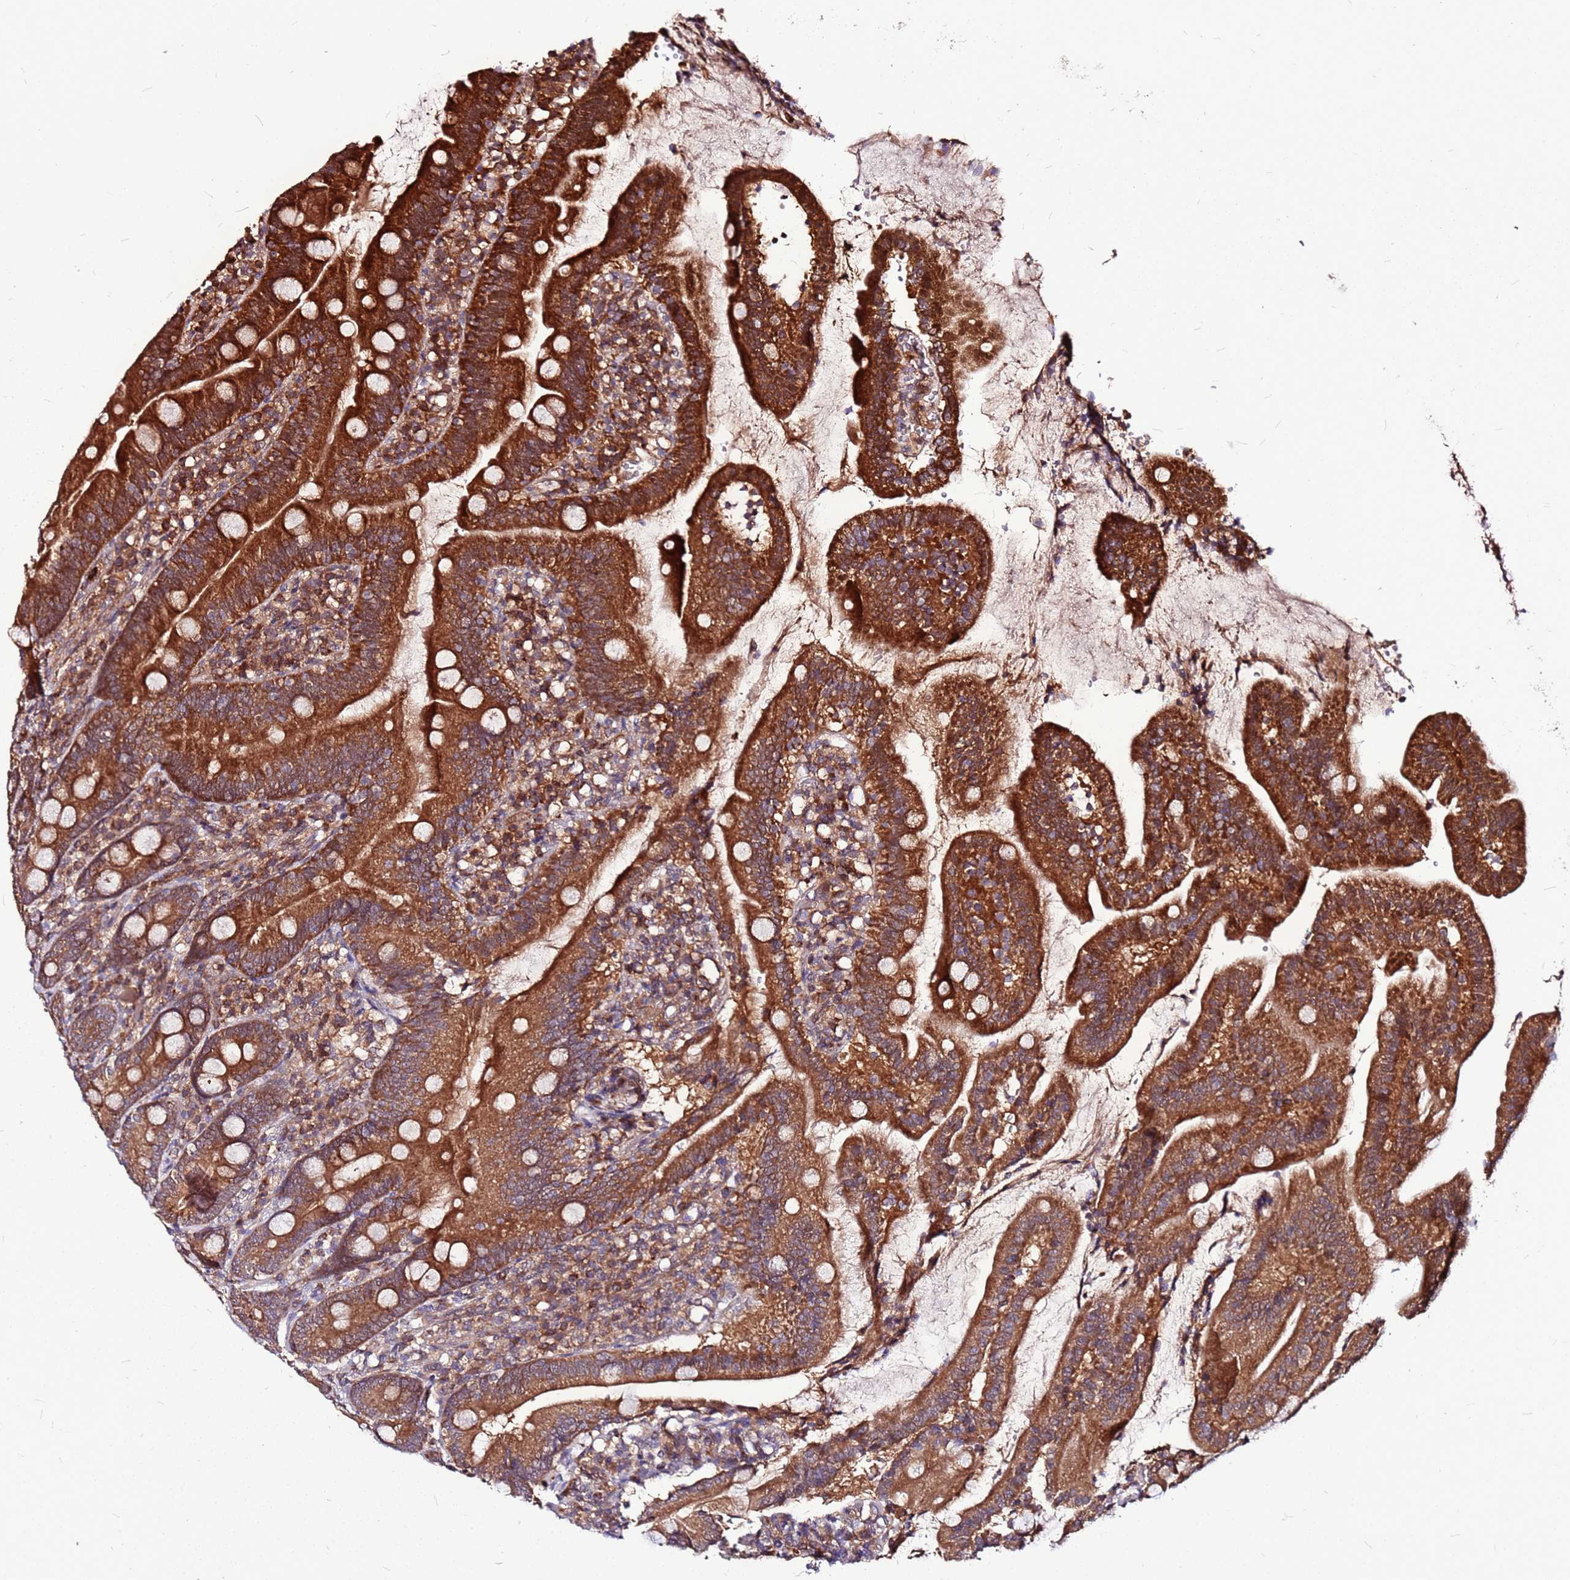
{"staining": {"intensity": "strong", "quantity": ">75%", "location": "cytoplasmic/membranous"}, "tissue": "duodenum", "cell_type": "Glandular cells", "image_type": "normal", "snomed": [{"axis": "morphology", "description": "Normal tissue, NOS"}, {"axis": "topography", "description": "Duodenum"}], "caption": "Duodenum stained with DAB (3,3'-diaminobenzidine) IHC reveals high levels of strong cytoplasmic/membranous positivity in about >75% of glandular cells.", "gene": "LYPLAL1", "patient": {"sex": "female", "age": 67}}